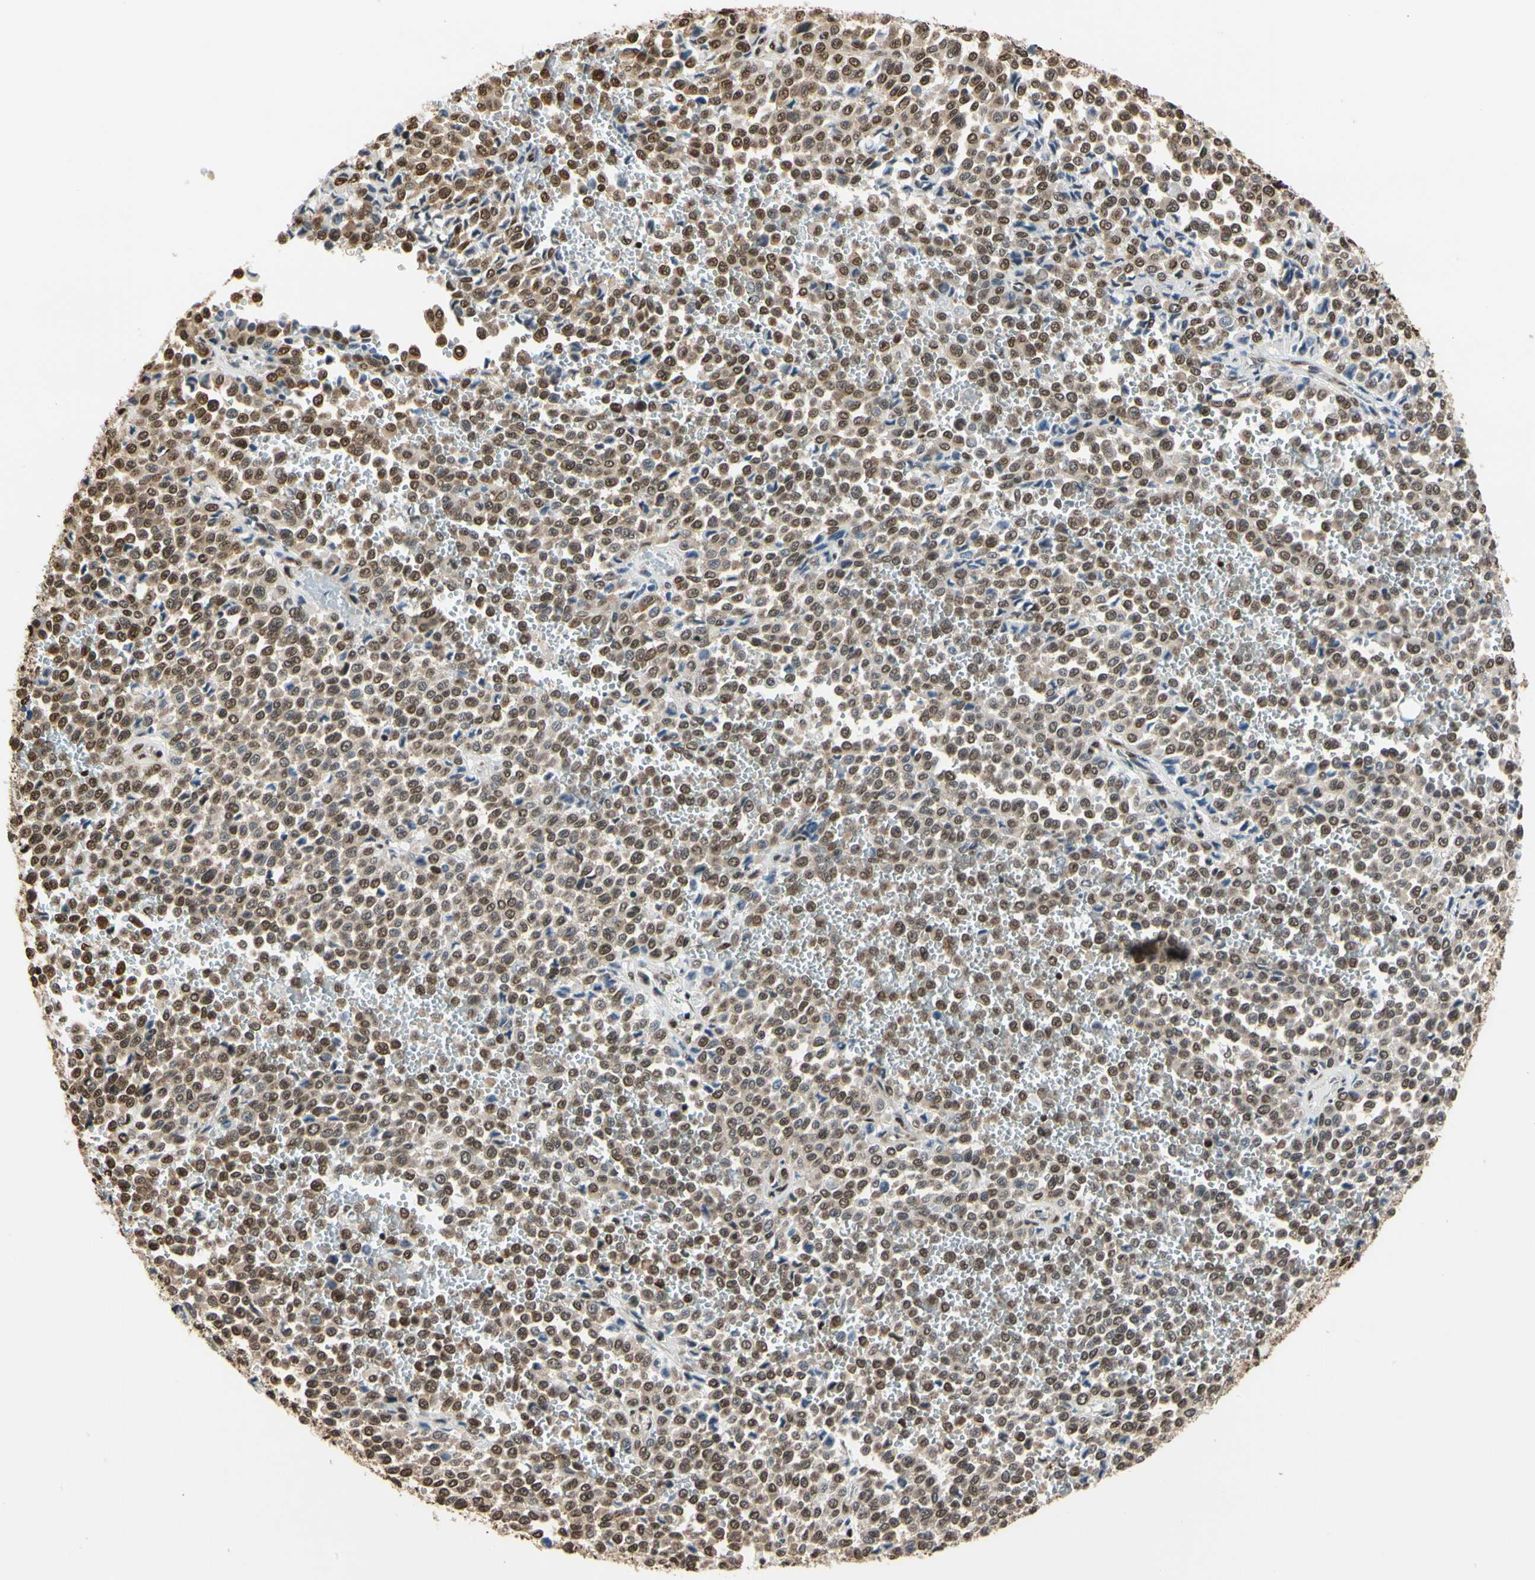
{"staining": {"intensity": "moderate", "quantity": ">75%", "location": "nuclear"}, "tissue": "melanoma", "cell_type": "Tumor cells", "image_type": "cancer", "snomed": [{"axis": "morphology", "description": "Malignant melanoma, Metastatic site"}, {"axis": "topography", "description": "Pancreas"}], "caption": "An image showing moderate nuclear staining in about >75% of tumor cells in melanoma, as visualized by brown immunohistochemical staining.", "gene": "HNRNPK", "patient": {"sex": "female", "age": 30}}